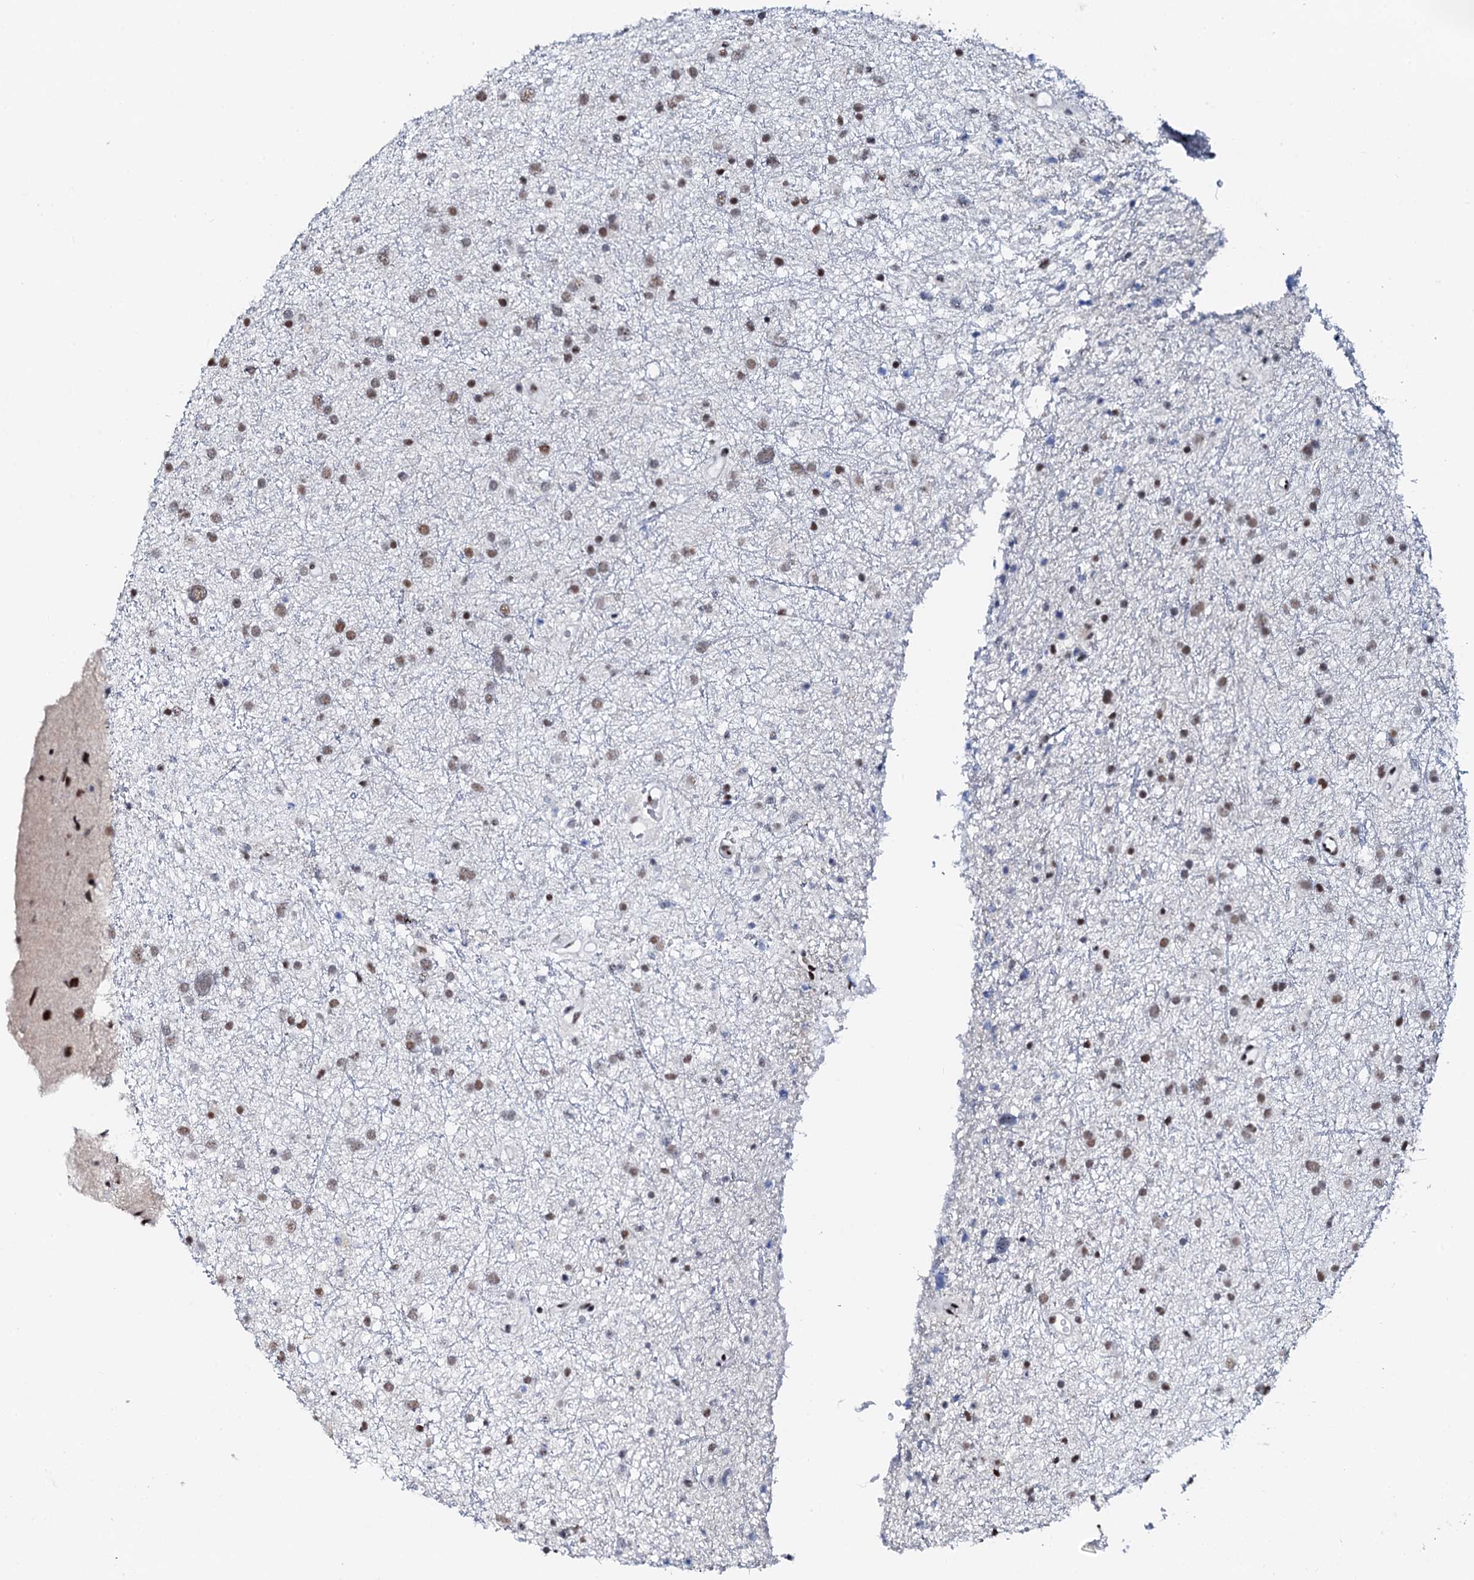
{"staining": {"intensity": "moderate", "quantity": "25%-75%", "location": "nuclear"}, "tissue": "glioma", "cell_type": "Tumor cells", "image_type": "cancer", "snomed": [{"axis": "morphology", "description": "Glioma, malignant, Low grade"}, {"axis": "topography", "description": "Cerebral cortex"}], "caption": "Immunohistochemical staining of glioma displays medium levels of moderate nuclear positivity in about 25%-75% of tumor cells.", "gene": "NKAPD1", "patient": {"sex": "female", "age": 39}}